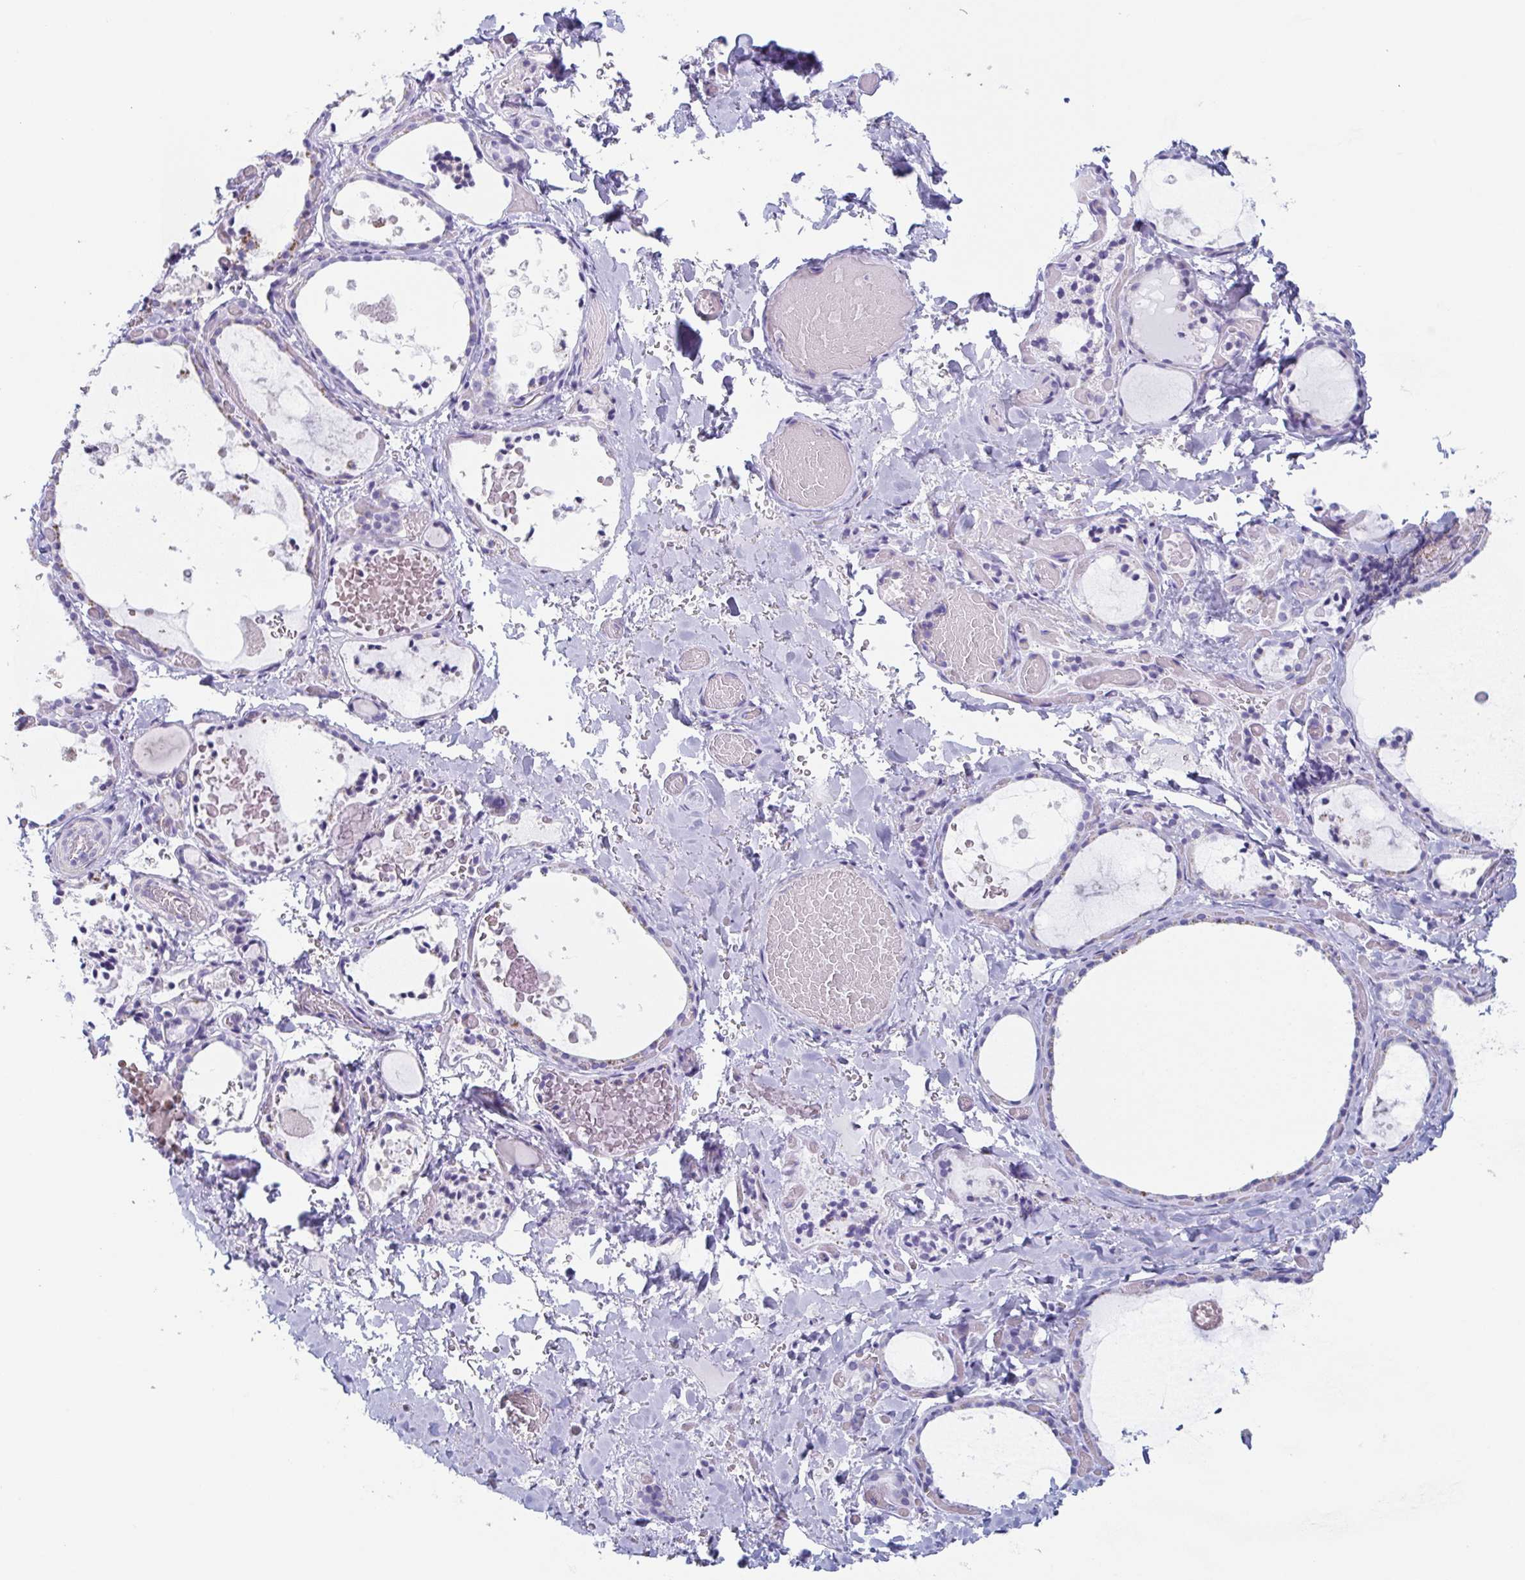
{"staining": {"intensity": "negative", "quantity": "none", "location": "none"}, "tissue": "thyroid gland", "cell_type": "Glandular cells", "image_type": "normal", "snomed": [{"axis": "morphology", "description": "Normal tissue, NOS"}, {"axis": "topography", "description": "Thyroid gland"}], "caption": "Photomicrograph shows no significant protein expression in glandular cells of normal thyroid gland. (IHC, brightfield microscopy, high magnification).", "gene": "TAGLN3", "patient": {"sex": "female", "age": 56}}